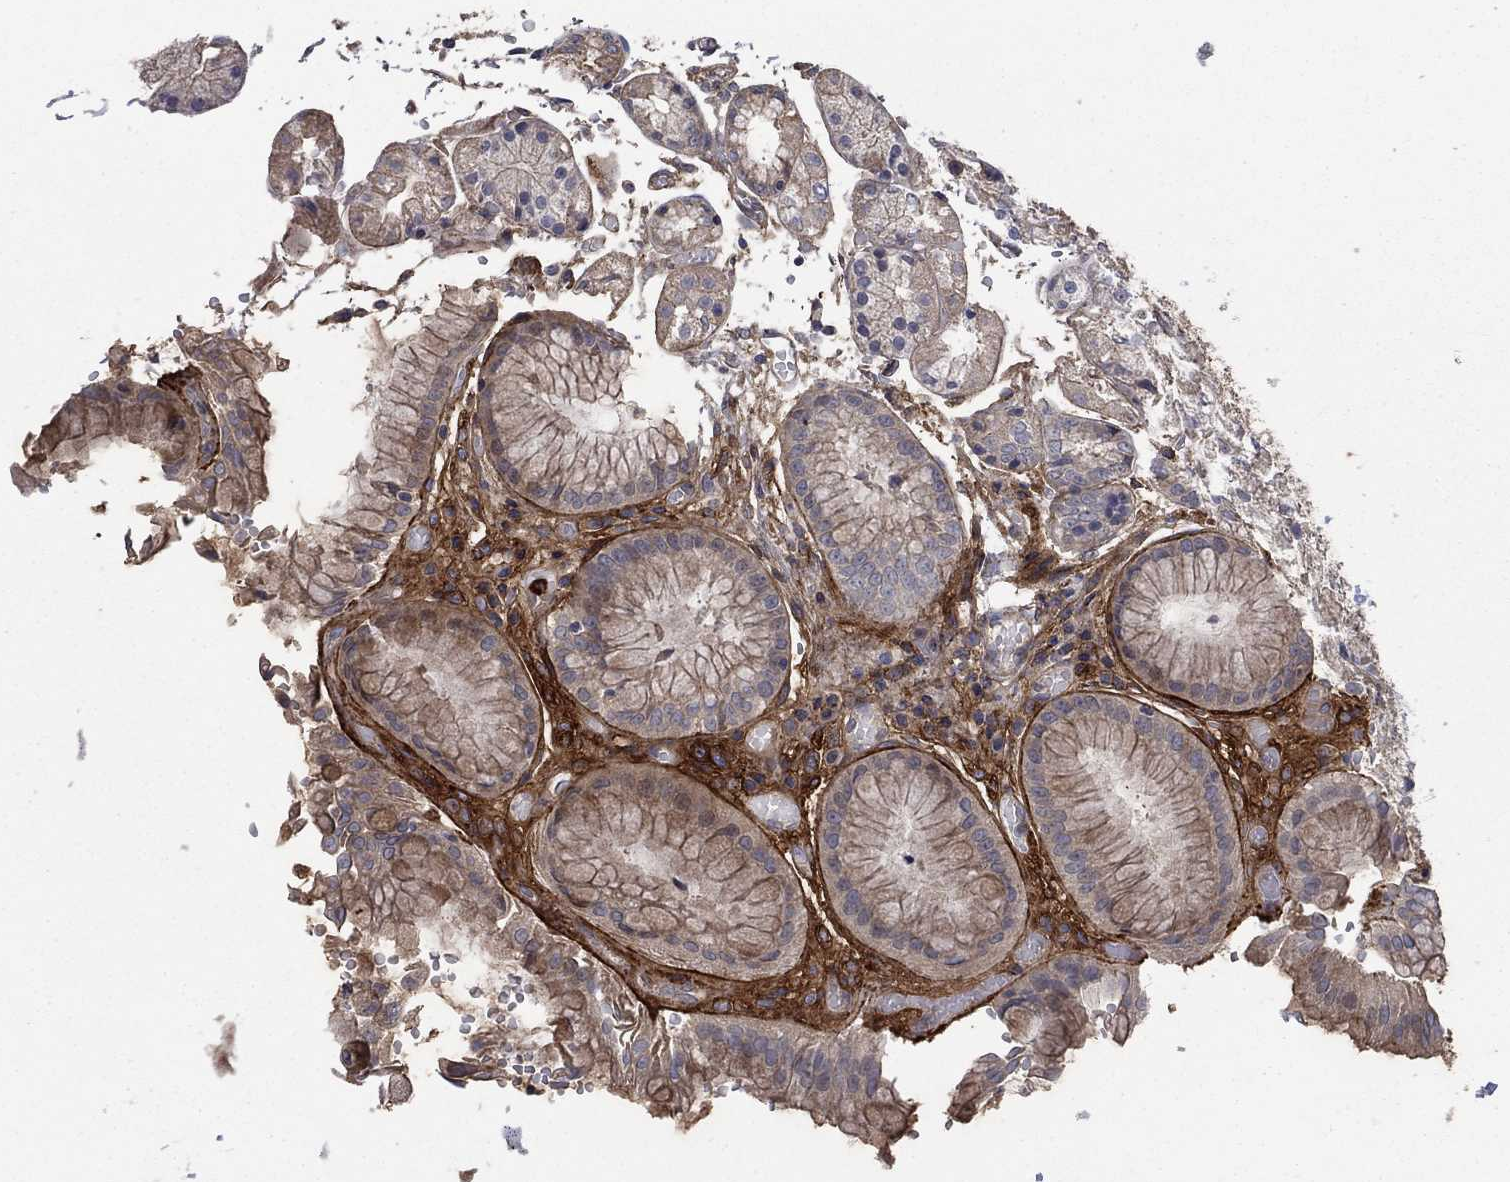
{"staining": {"intensity": "weak", "quantity": "<25%", "location": "cytoplasmic/membranous"}, "tissue": "stomach", "cell_type": "Glandular cells", "image_type": "normal", "snomed": [{"axis": "morphology", "description": "Normal tissue, NOS"}, {"axis": "topography", "description": "Stomach, upper"}], "caption": "Immunohistochemical staining of unremarkable stomach shows no significant staining in glandular cells. (DAB IHC, high magnification).", "gene": "VCAN", "patient": {"sex": "male", "age": 72}}